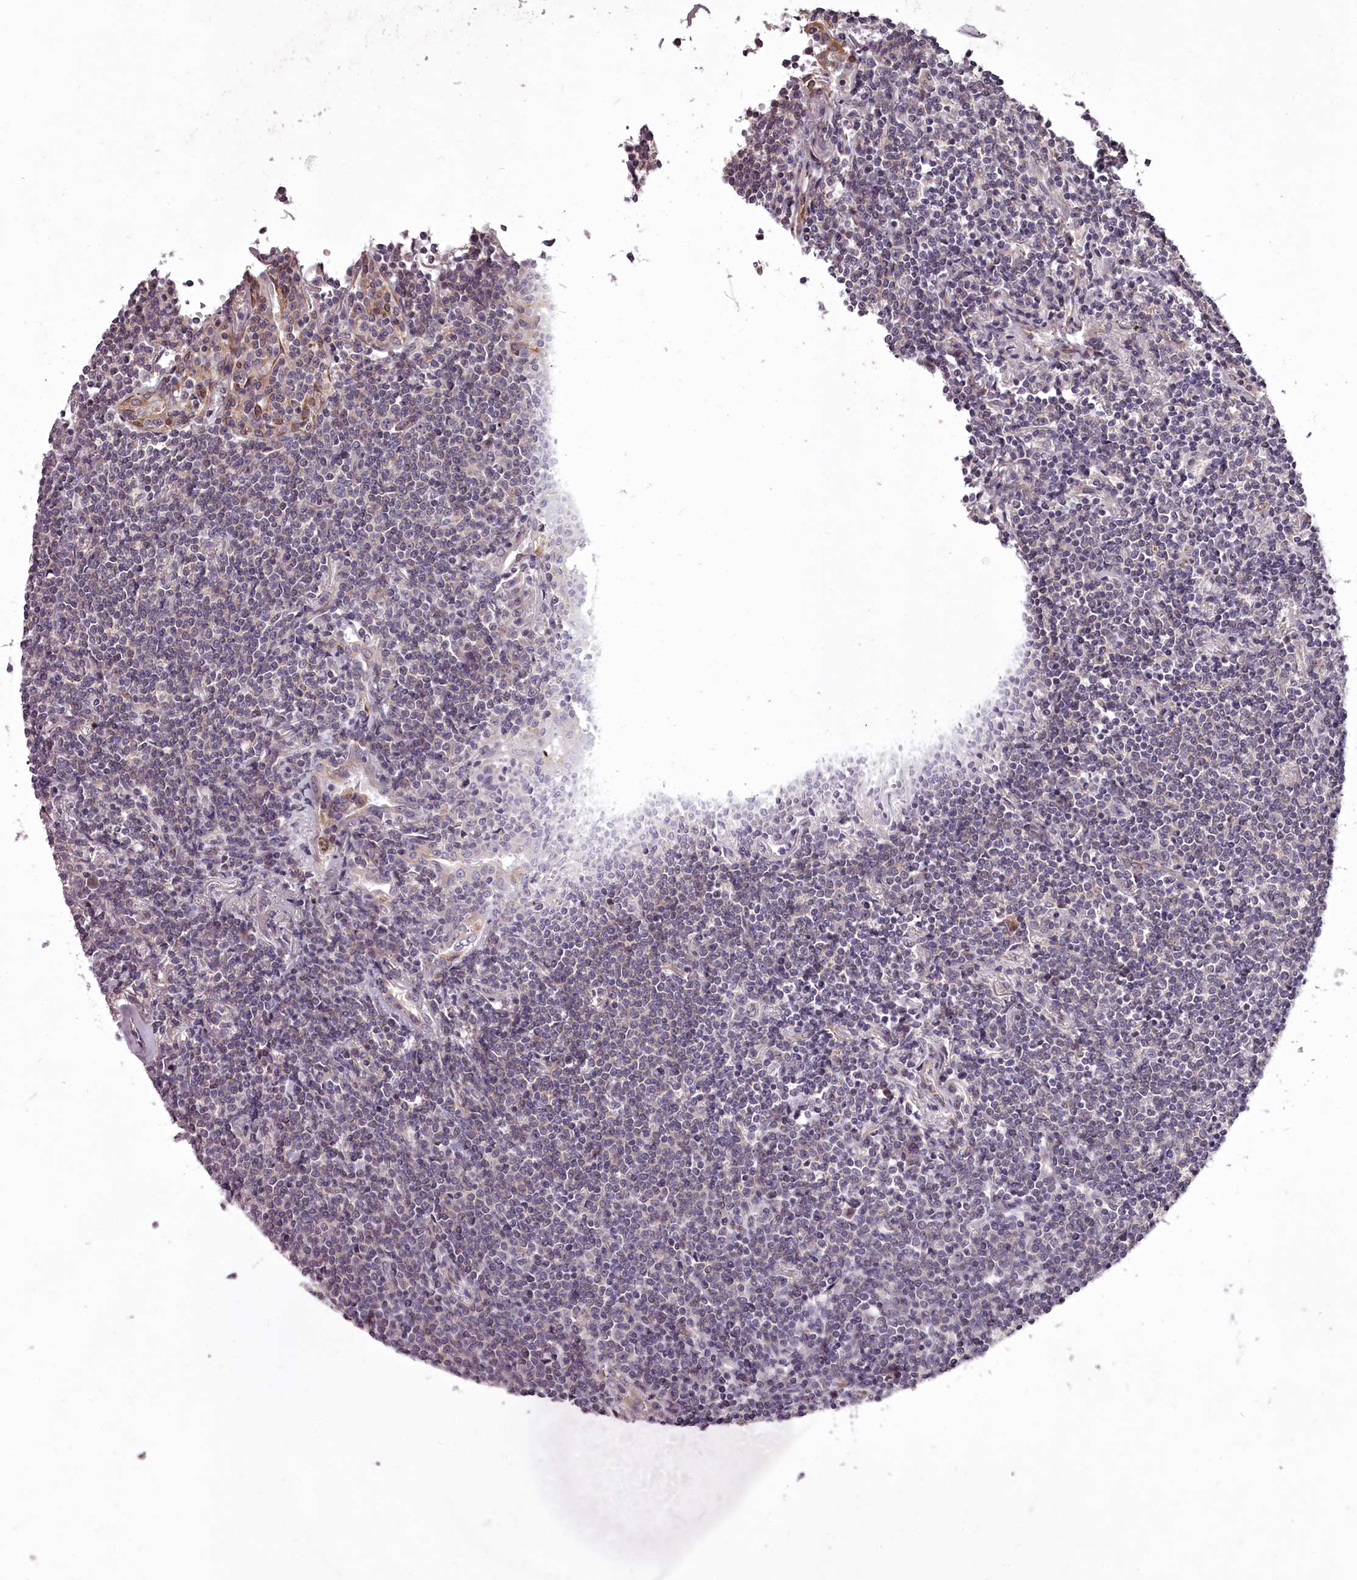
{"staining": {"intensity": "negative", "quantity": "none", "location": "none"}, "tissue": "lymphoma", "cell_type": "Tumor cells", "image_type": "cancer", "snomed": [{"axis": "morphology", "description": "Malignant lymphoma, non-Hodgkin's type, Low grade"}, {"axis": "topography", "description": "Lung"}], "caption": "An immunohistochemistry (IHC) histopathology image of lymphoma is shown. There is no staining in tumor cells of lymphoma.", "gene": "STX6", "patient": {"sex": "female", "age": 71}}